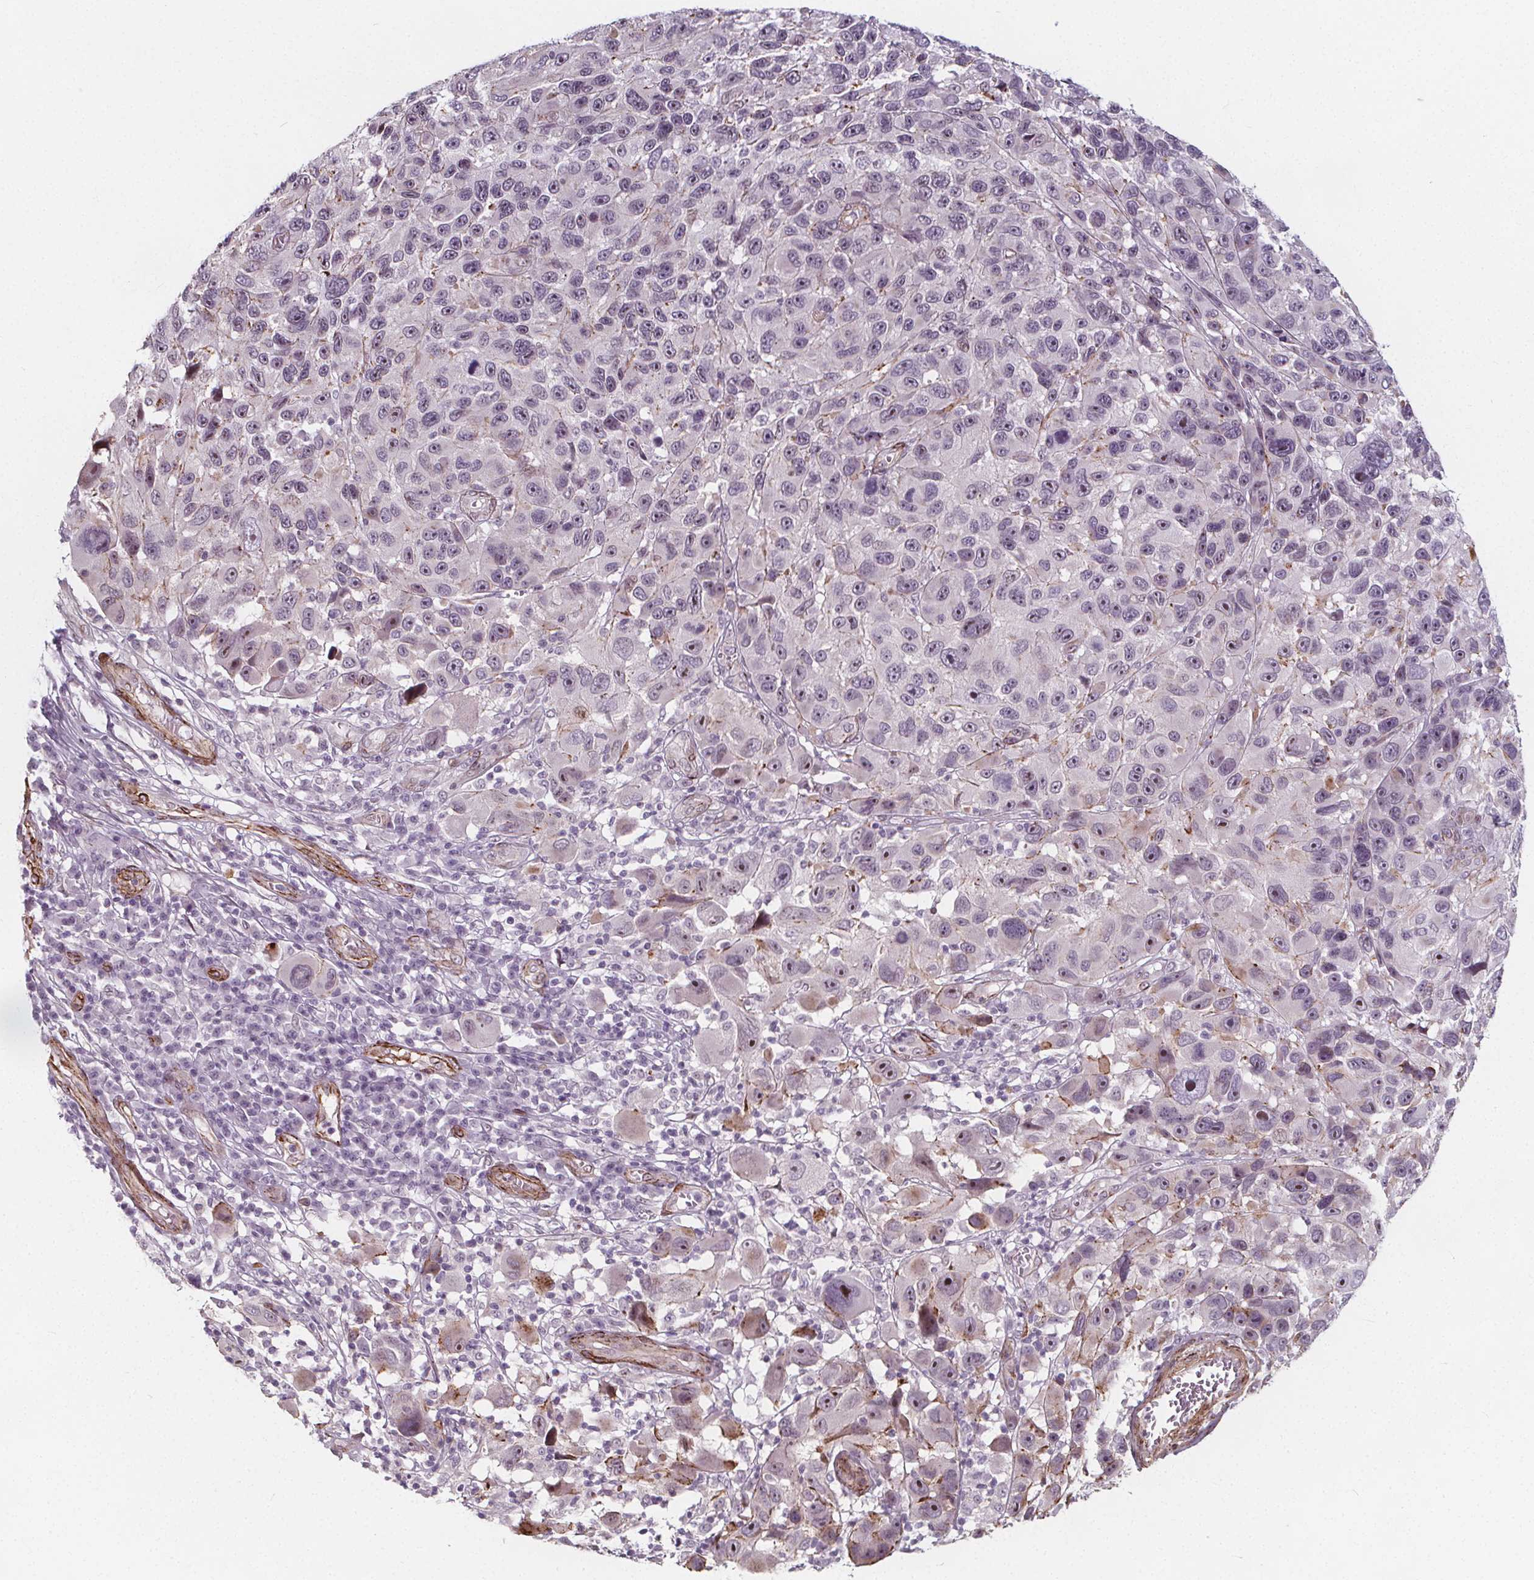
{"staining": {"intensity": "weak", "quantity": "25%-75%", "location": "nuclear"}, "tissue": "melanoma", "cell_type": "Tumor cells", "image_type": "cancer", "snomed": [{"axis": "morphology", "description": "Malignant melanoma, NOS"}, {"axis": "topography", "description": "Skin"}], "caption": "Weak nuclear expression is appreciated in approximately 25%-75% of tumor cells in melanoma.", "gene": "HAS1", "patient": {"sex": "male", "age": 53}}